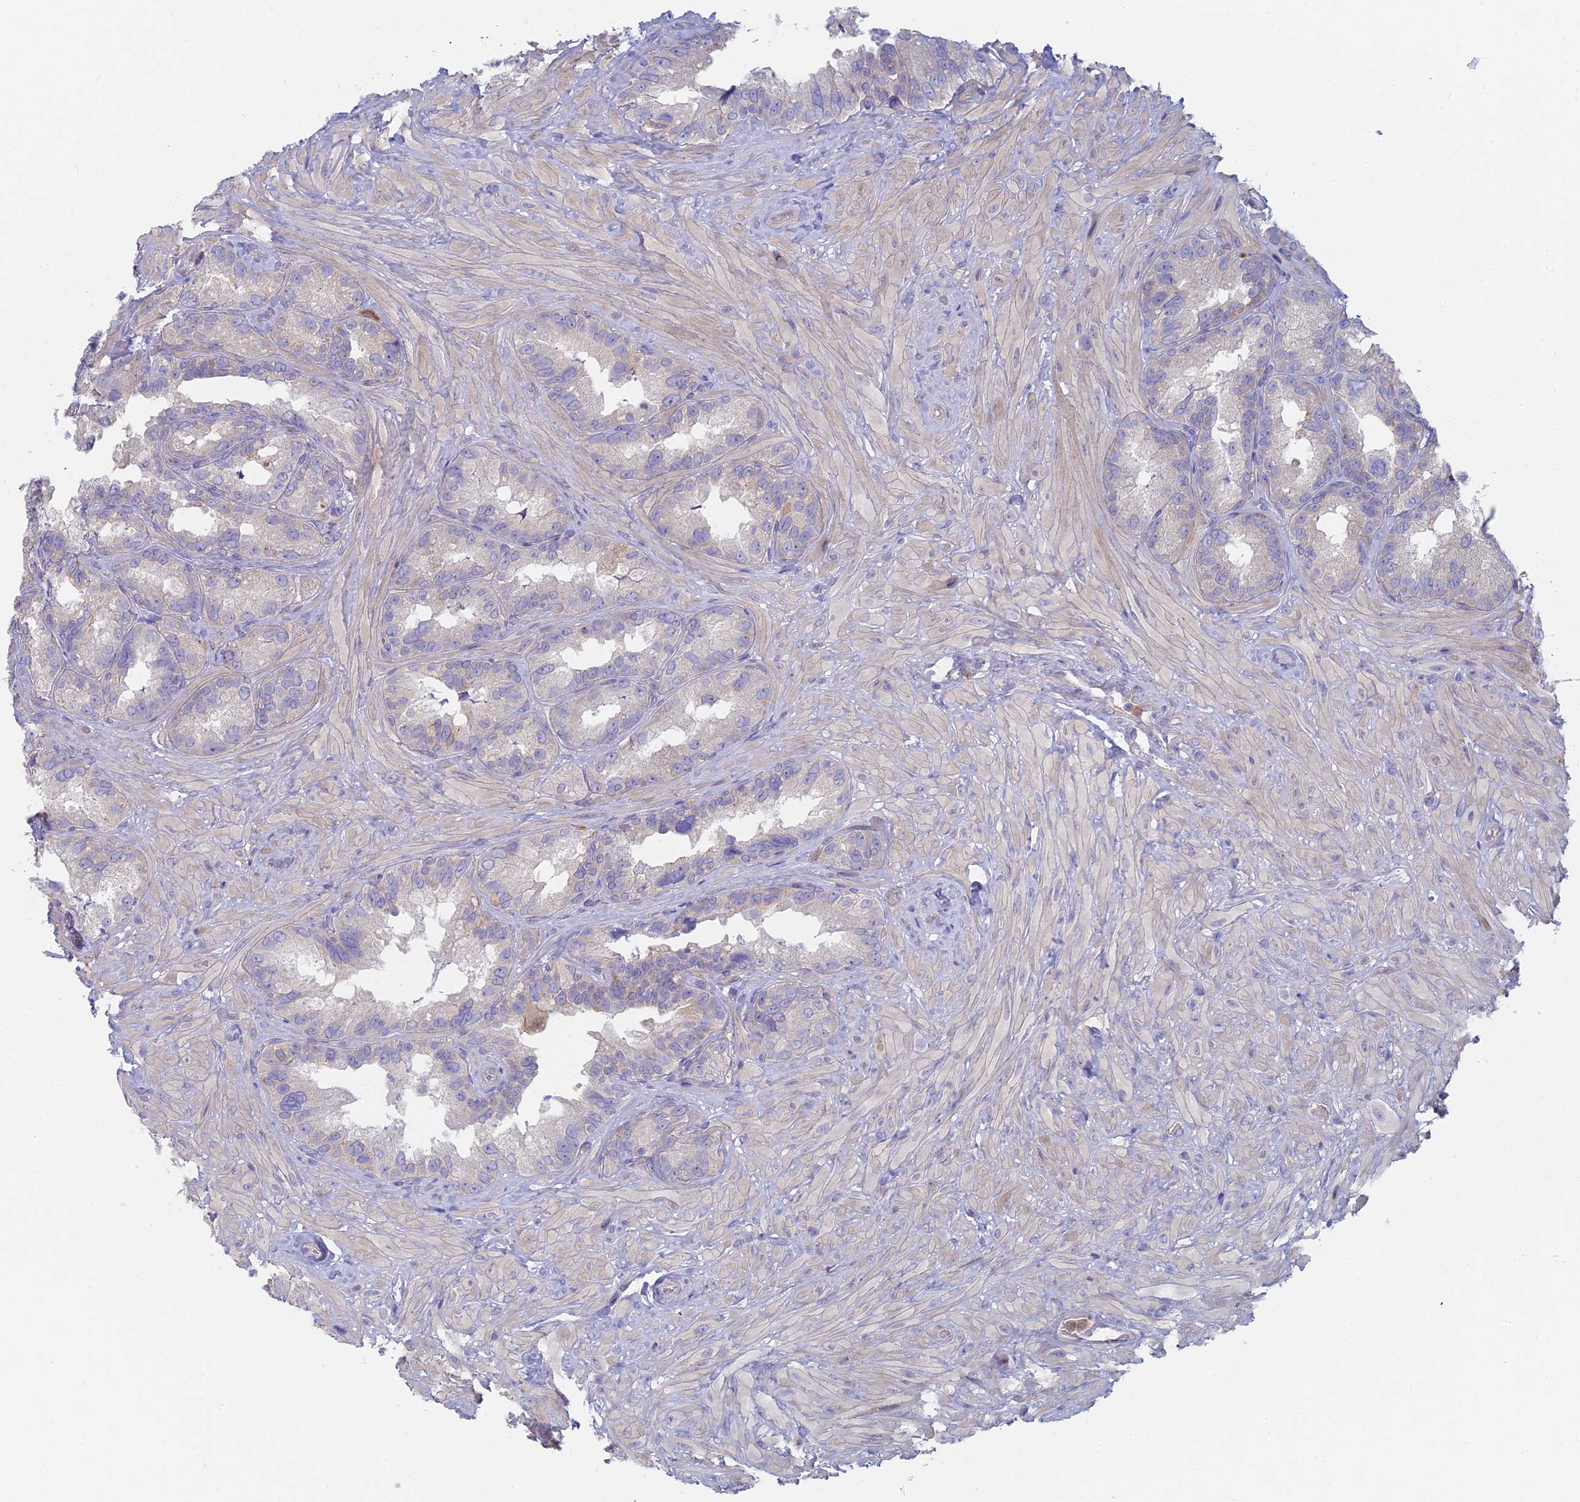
{"staining": {"intensity": "negative", "quantity": "none", "location": "none"}, "tissue": "seminal vesicle", "cell_type": "Glandular cells", "image_type": "normal", "snomed": [{"axis": "morphology", "description": "Normal tissue, NOS"}, {"axis": "topography", "description": "Seminal veicle"}, {"axis": "topography", "description": "Peripheral nerve tissue"}], "caption": "DAB immunohistochemical staining of normal human seminal vesicle demonstrates no significant staining in glandular cells.", "gene": "STRN4", "patient": {"sex": "male", "age": 67}}